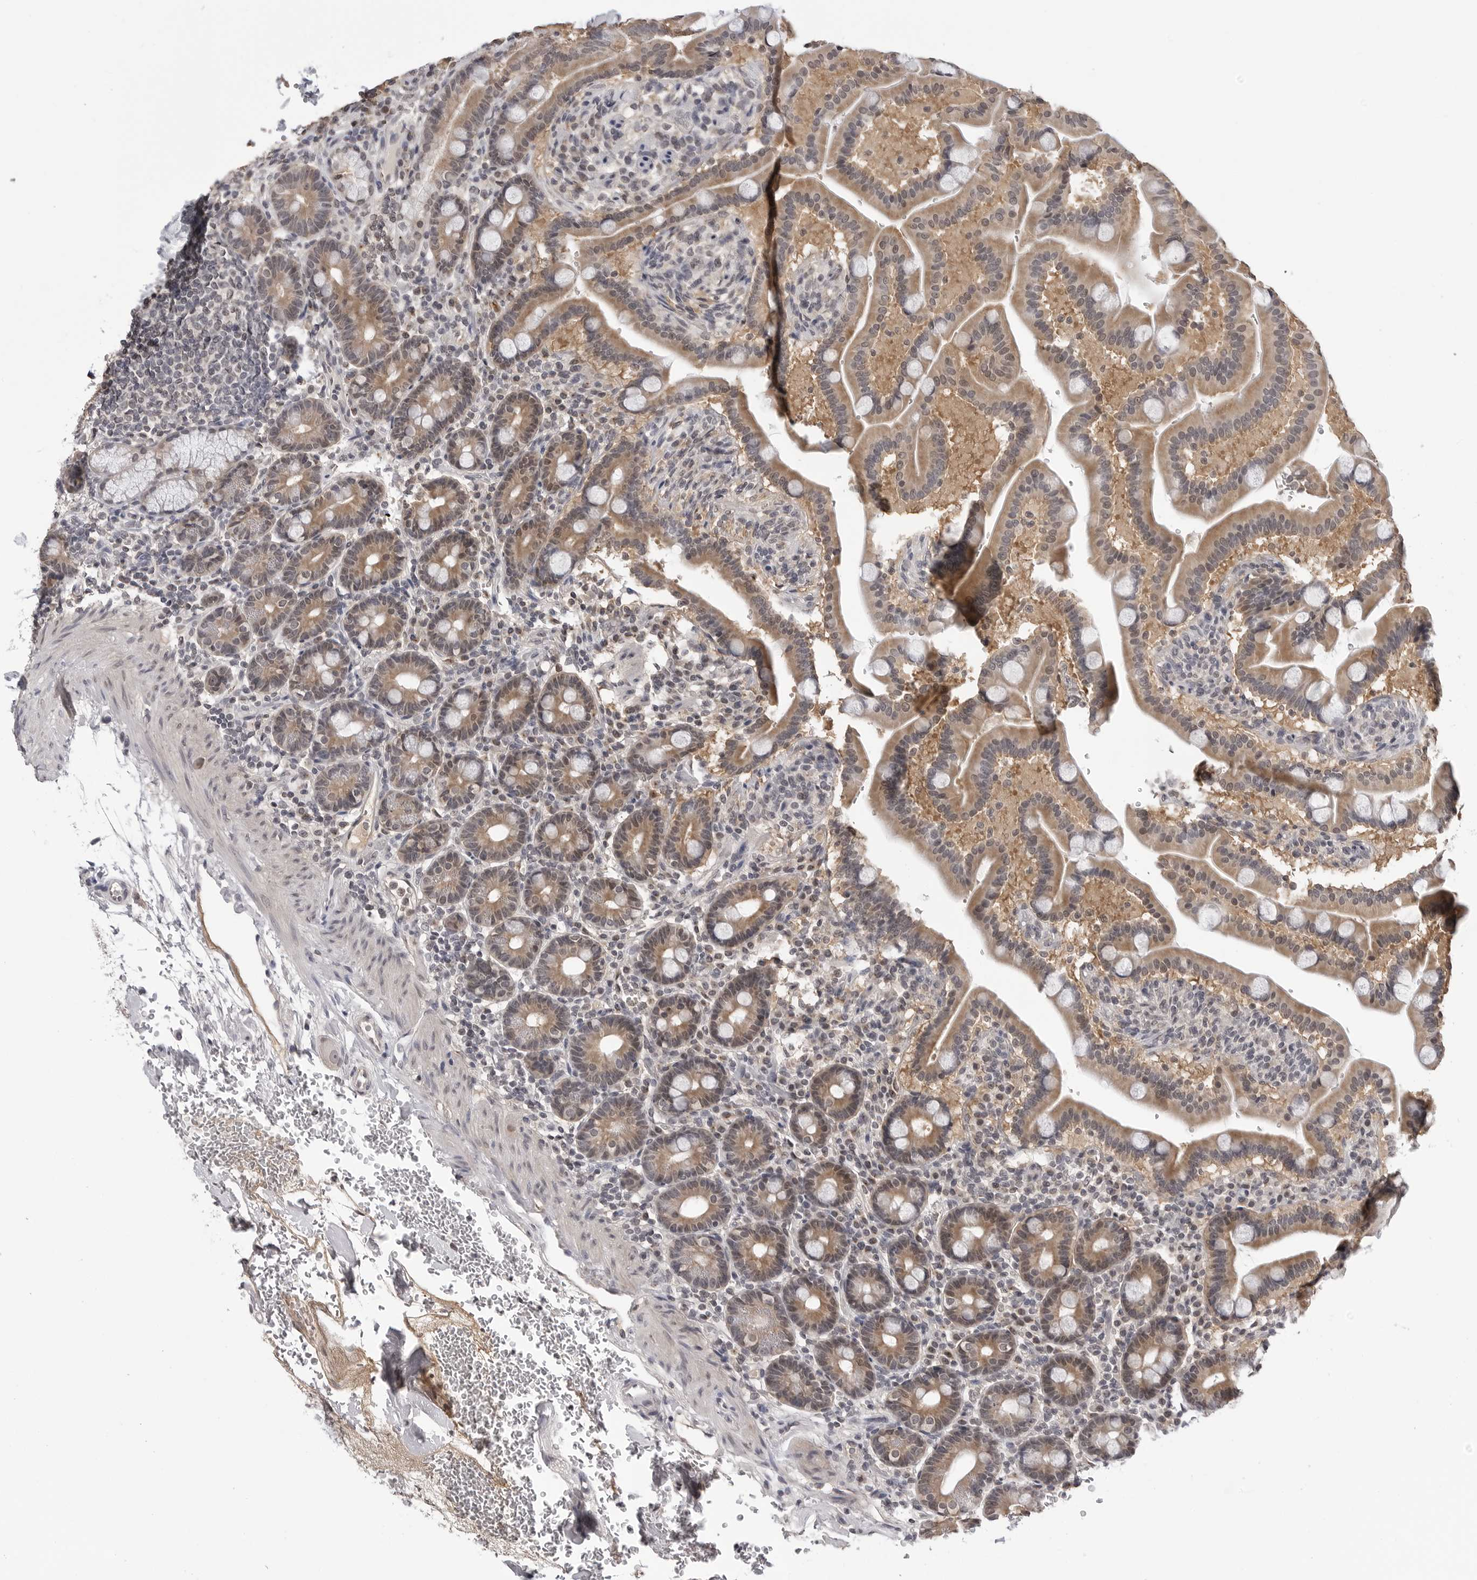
{"staining": {"intensity": "weak", "quantity": ">75%", "location": "cytoplasmic/membranous"}, "tissue": "duodenum", "cell_type": "Glandular cells", "image_type": "normal", "snomed": [{"axis": "morphology", "description": "Normal tissue, NOS"}, {"axis": "topography", "description": "Duodenum"}], "caption": "IHC photomicrograph of unremarkable duodenum: human duodenum stained using immunohistochemistry (IHC) reveals low levels of weak protein expression localized specifically in the cytoplasmic/membranous of glandular cells, appearing as a cytoplasmic/membranous brown color.", "gene": "CDK20", "patient": {"sex": "male", "age": 54}}